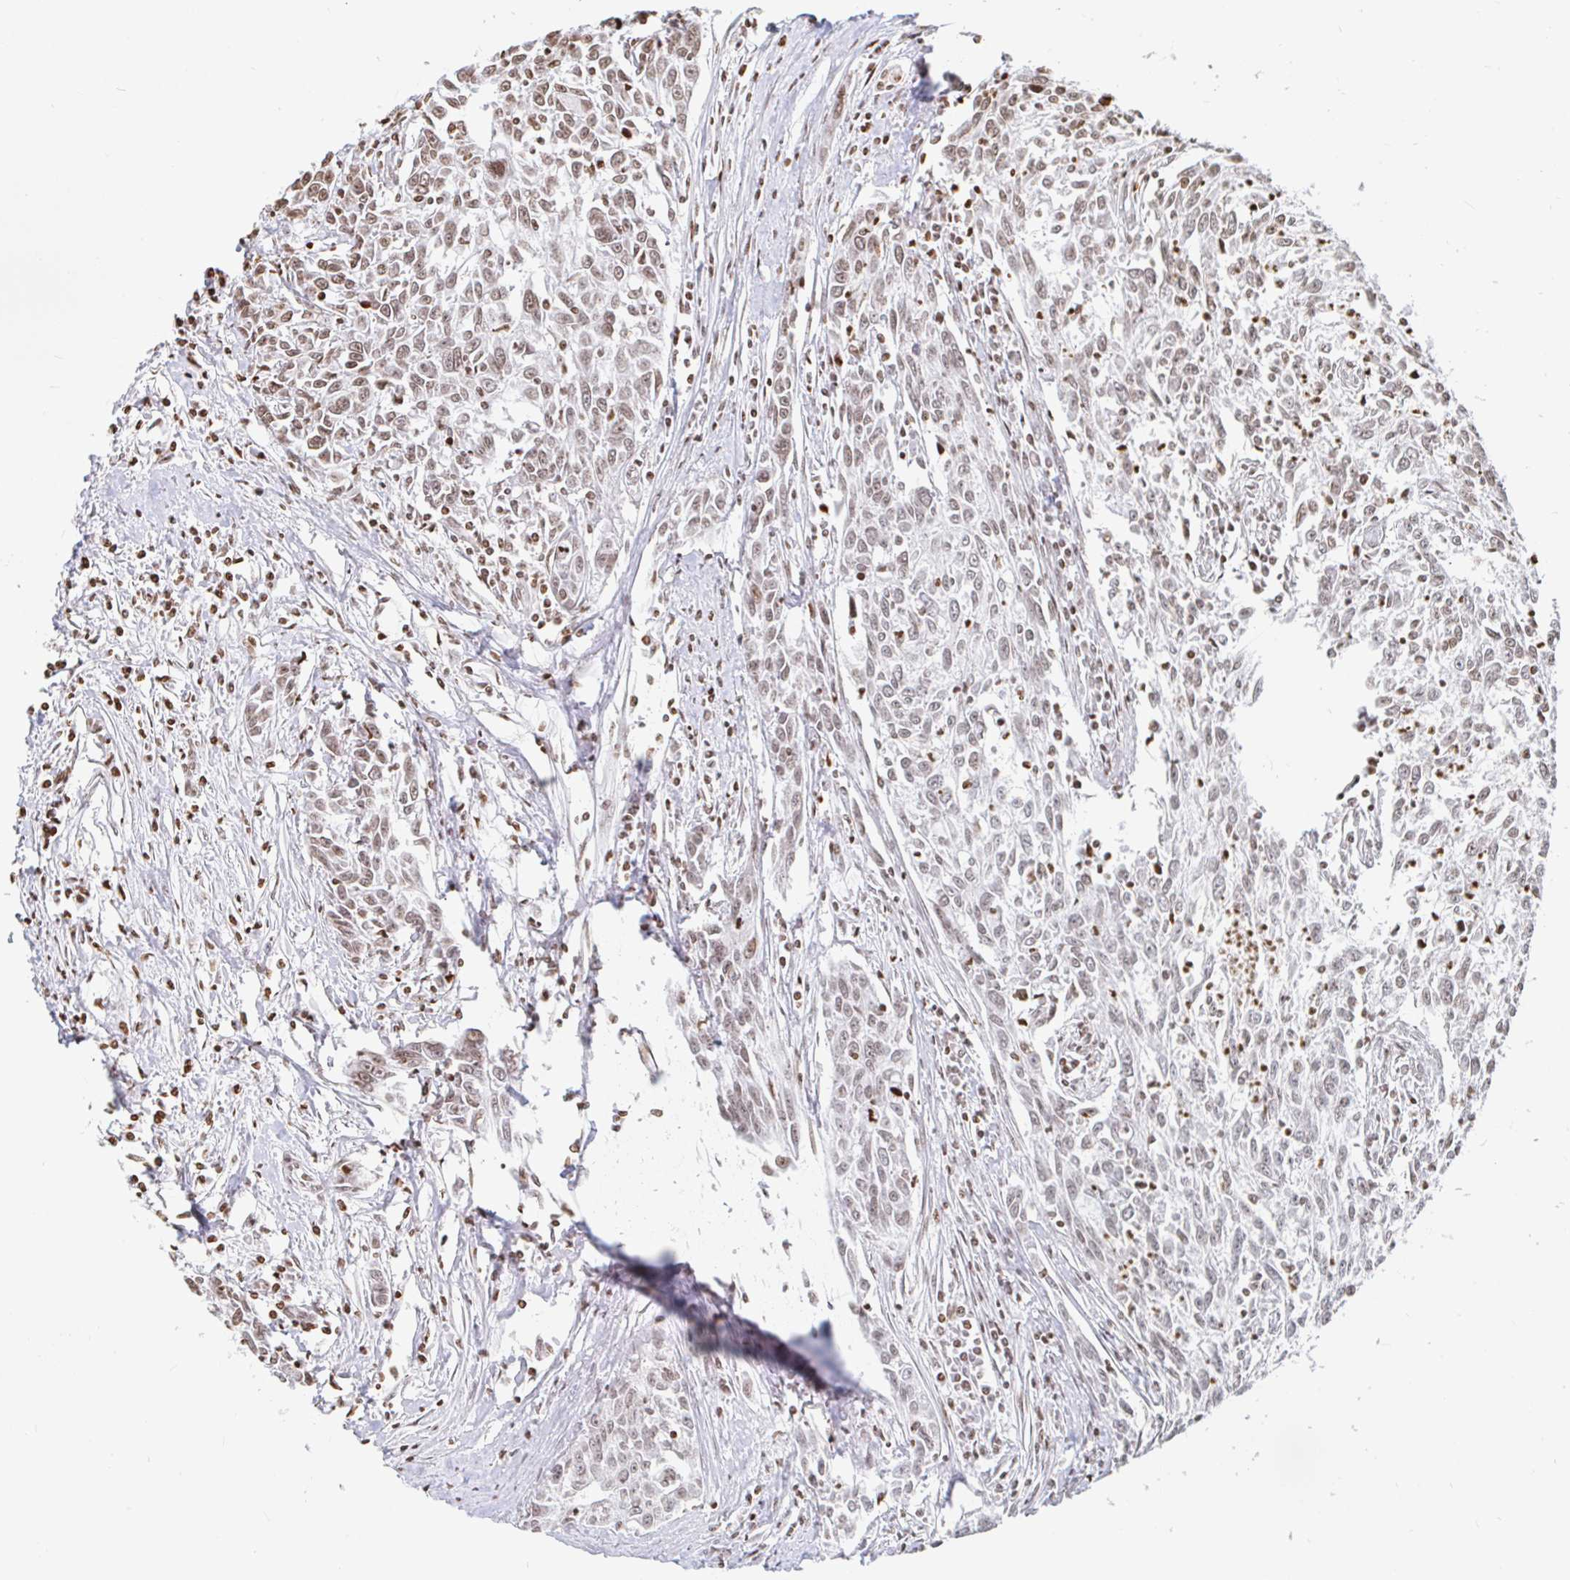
{"staining": {"intensity": "weak", "quantity": ">75%", "location": "nuclear"}, "tissue": "breast cancer", "cell_type": "Tumor cells", "image_type": "cancer", "snomed": [{"axis": "morphology", "description": "Duct carcinoma"}, {"axis": "topography", "description": "Breast"}], "caption": "Breast intraductal carcinoma stained with DAB (3,3'-diaminobenzidine) IHC reveals low levels of weak nuclear expression in approximately >75% of tumor cells.", "gene": "HOXC10", "patient": {"sex": "female", "age": 50}}